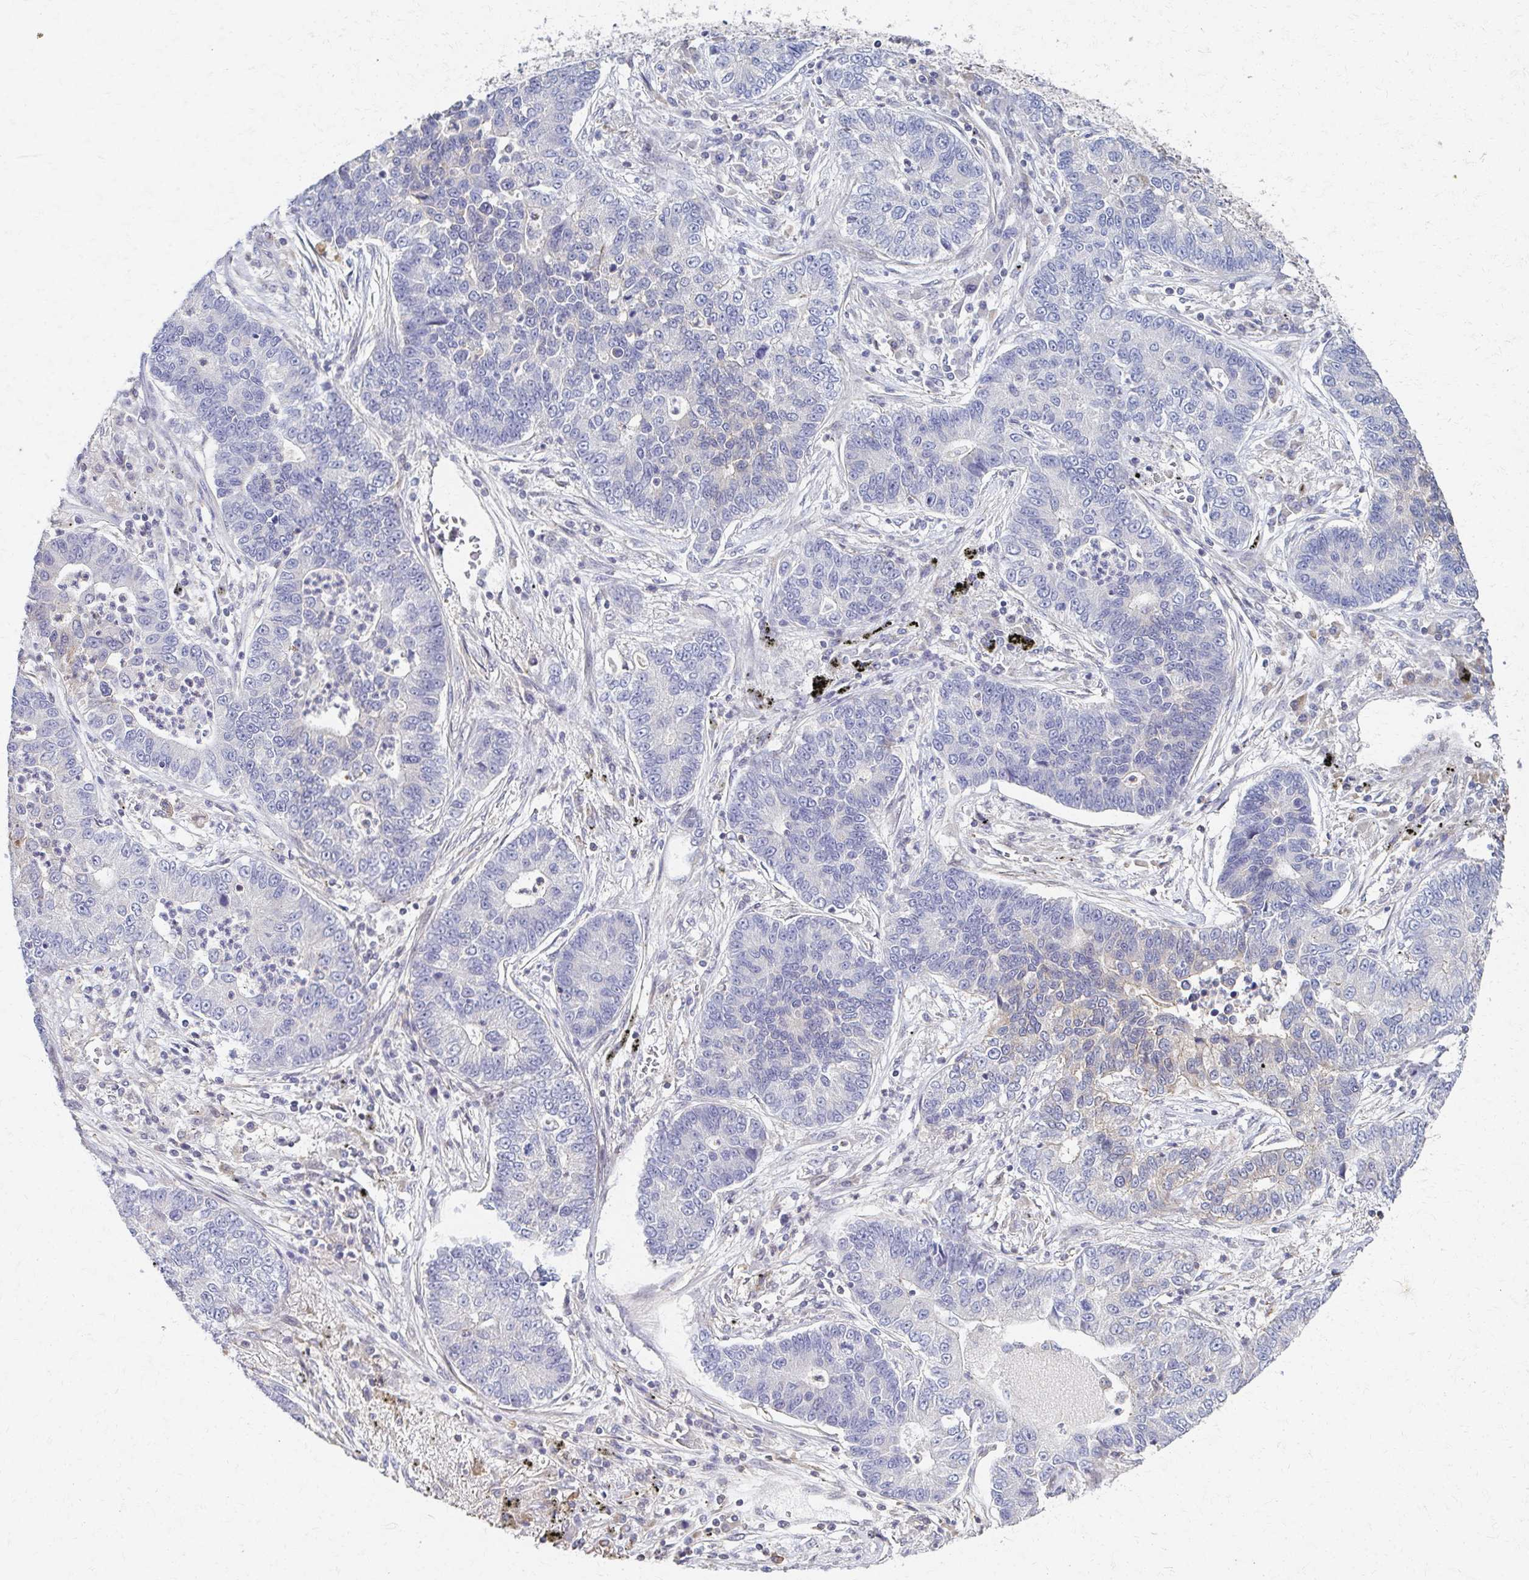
{"staining": {"intensity": "negative", "quantity": "none", "location": "none"}, "tissue": "lung cancer", "cell_type": "Tumor cells", "image_type": "cancer", "snomed": [{"axis": "morphology", "description": "Adenocarcinoma, NOS"}, {"axis": "topography", "description": "Lung"}], "caption": "Adenocarcinoma (lung) stained for a protein using IHC shows no expression tumor cells.", "gene": "EOLA2", "patient": {"sex": "female", "age": 57}}